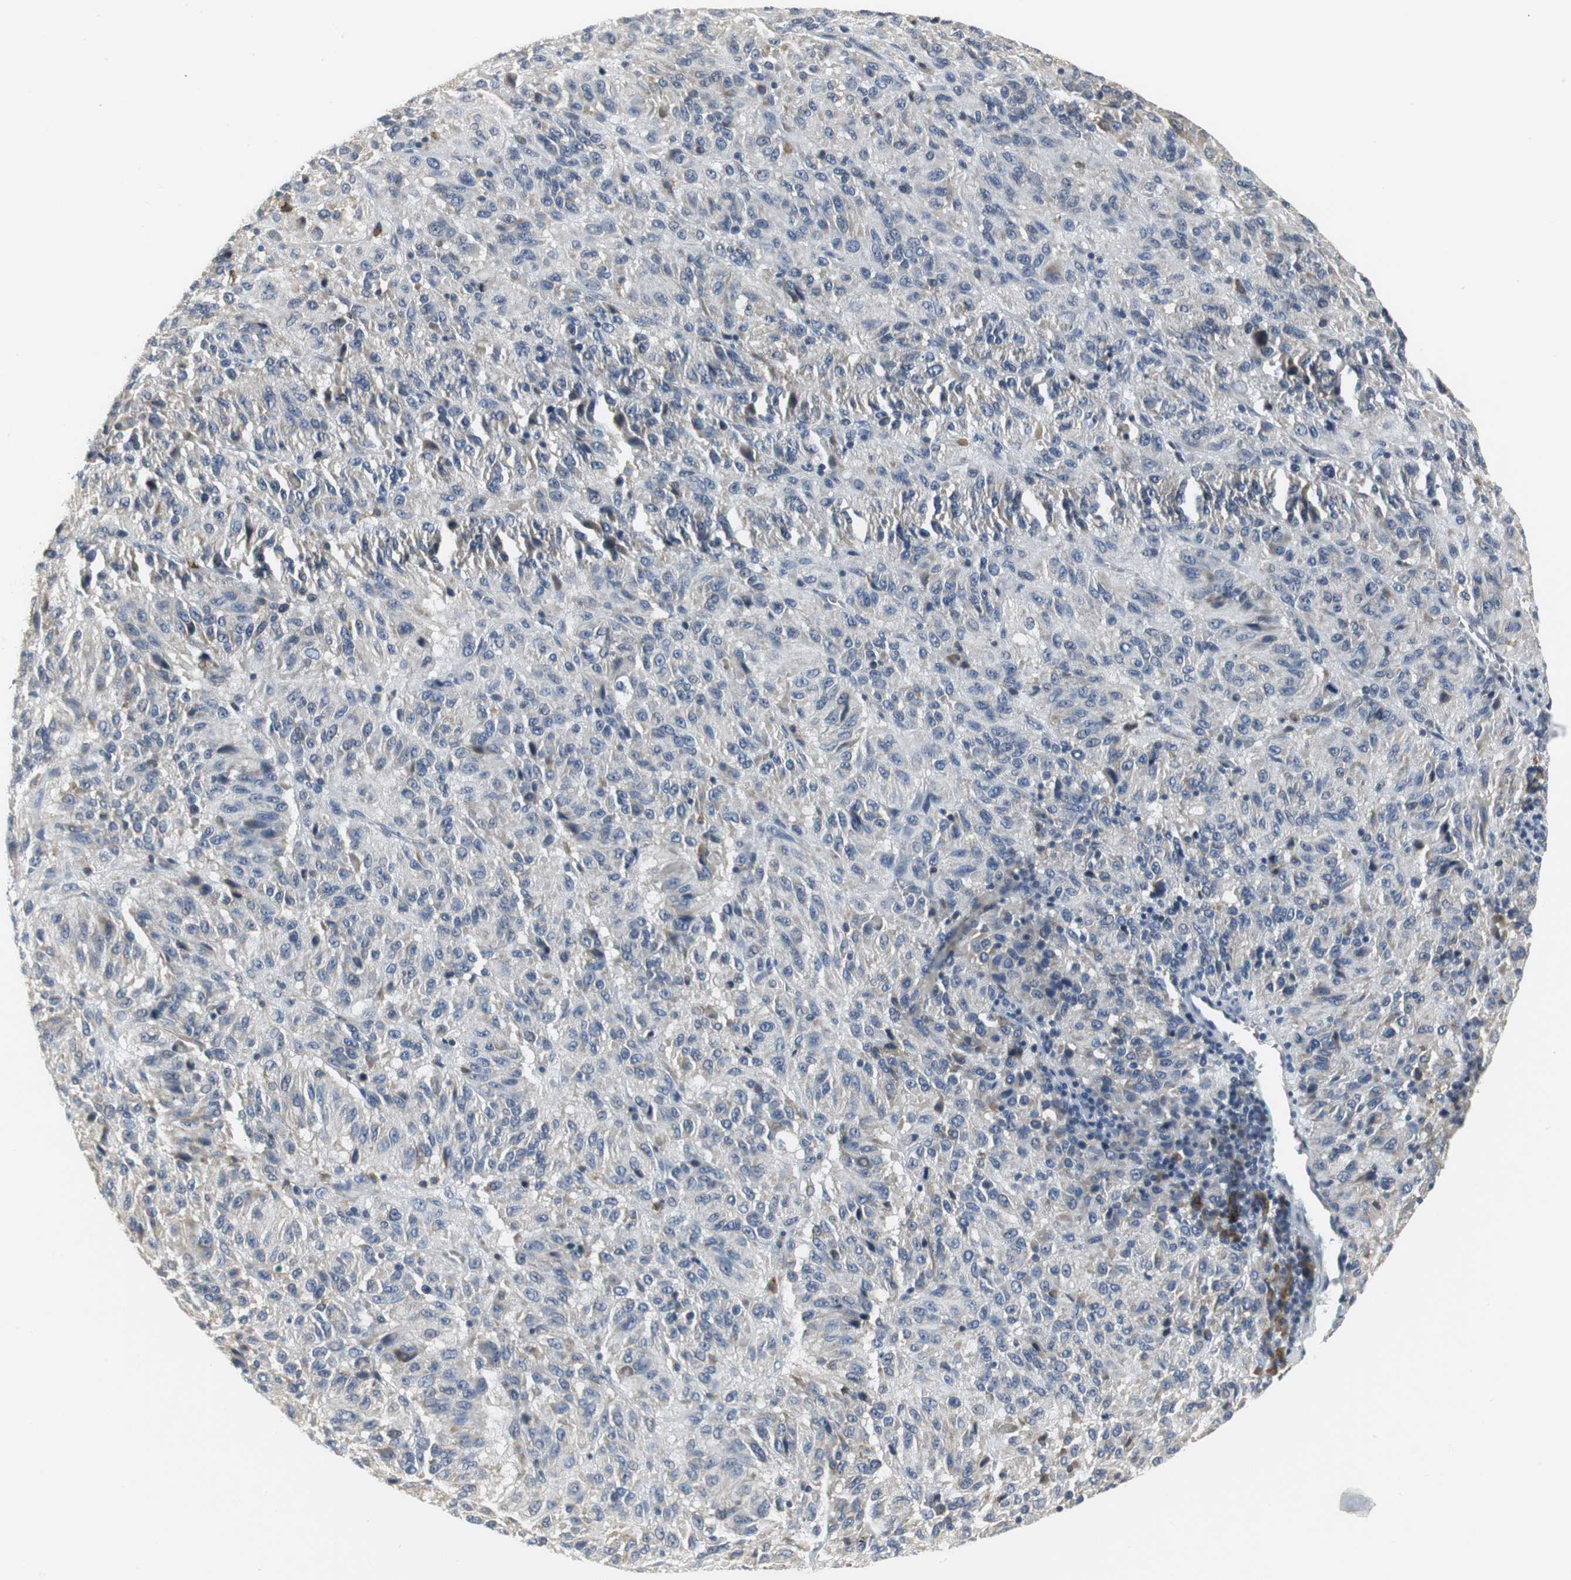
{"staining": {"intensity": "weak", "quantity": "25%-75%", "location": "cytoplasmic/membranous"}, "tissue": "melanoma", "cell_type": "Tumor cells", "image_type": "cancer", "snomed": [{"axis": "morphology", "description": "Malignant melanoma, Metastatic site"}, {"axis": "topography", "description": "Lung"}], "caption": "Protein expression analysis of human malignant melanoma (metastatic site) reveals weak cytoplasmic/membranous positivity in about 25%-75% of tumor cells.", "gene": "SLC2A5", "patient": {"sex": "male", "age": 64}}